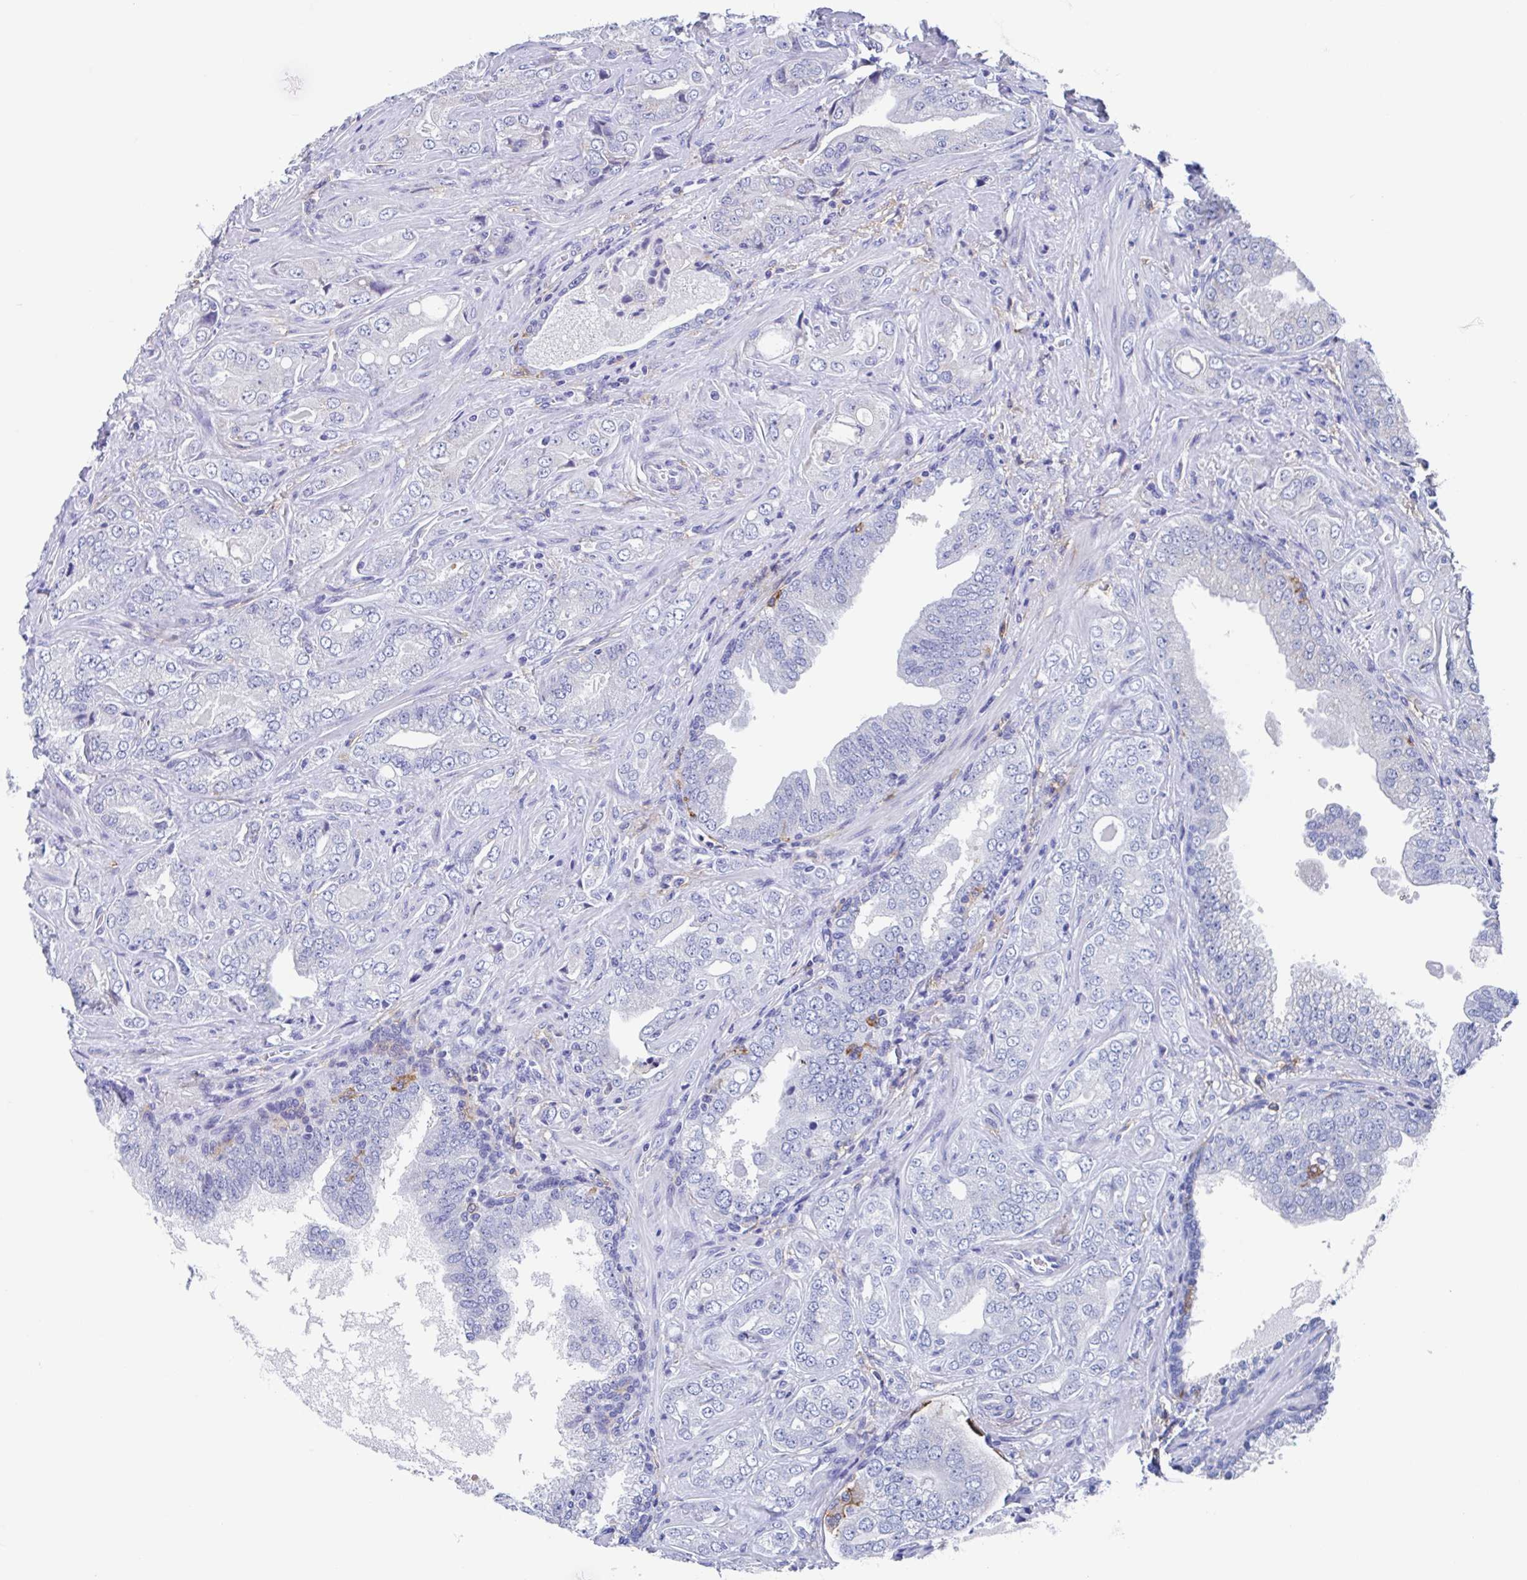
{"staining": {"intensity": "negative", "quantity": "none", "location": "none"}, "tissue": "prostate cancer", "cell_type": "Tumor cells", "image_type": "cancer", "snomed": [{"axis": "morphology", "description": "Adenocarcinoma, High grade"}, {"axis": "topography", "description": "Prostate"}], "caption": "Tumor cells show no significant positivity in prostate high-grade adenocarcinoma. Brightfield microscopy of IHC stained with DAB (brown) and hematoxylin (blue), captured at high magnification.", "gene": "FCGR3A", "patient": {"sex": "male", "age": 67}}